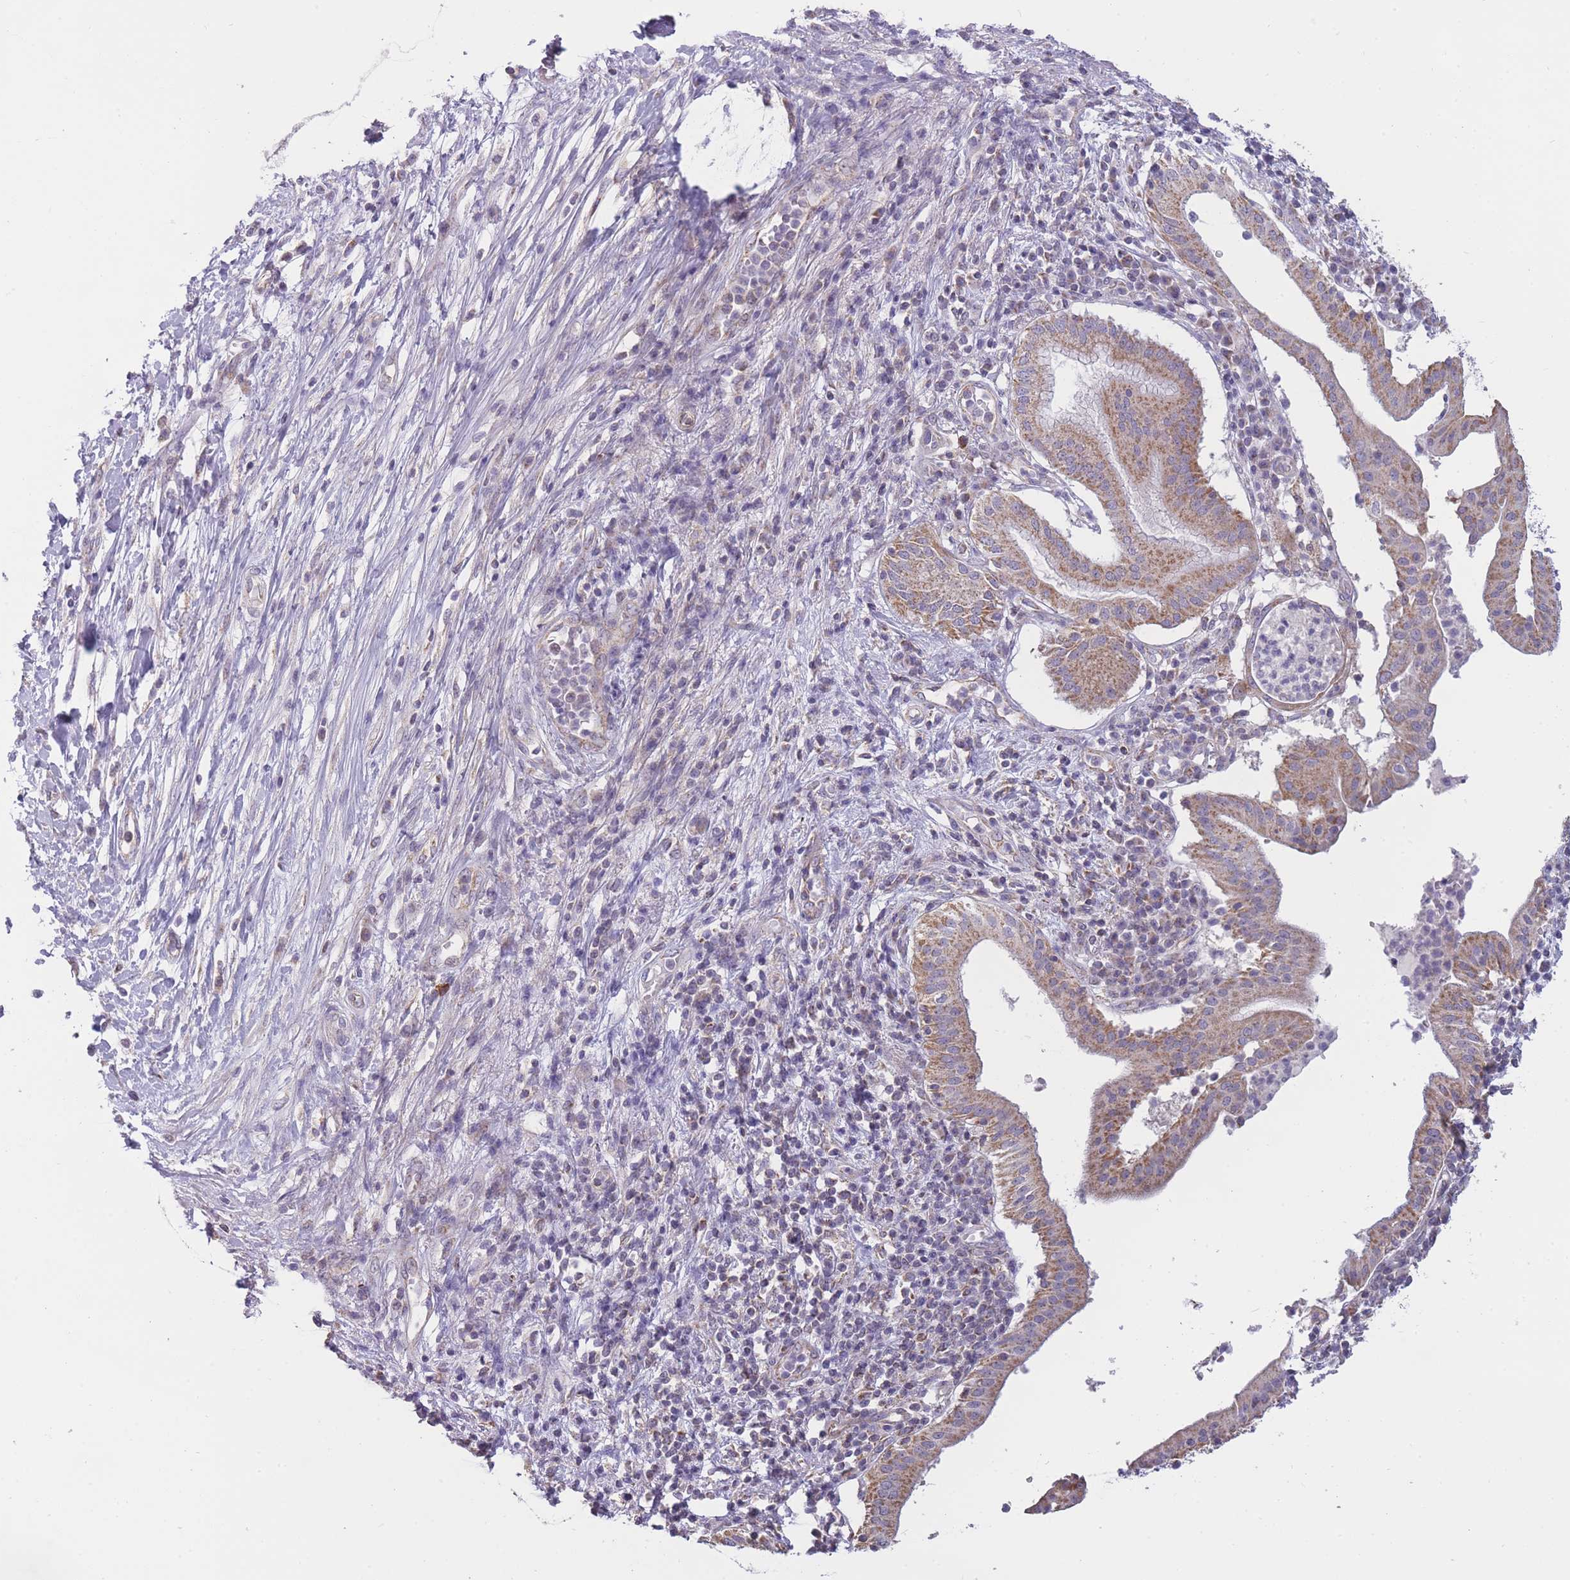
{"staining": {"intensity": "moderate", "quantity": ">75%", "location": "cytoplasmic/membranous"}, "tissue": "pancreatic cancer", "cell_type": "Tumor cells", "image_type": "cancer", "snomed": [{"axis": "morphology", "description": "Adenocarcinoma, NOS"}, {"axis": "topography", "description": "Pancreas"}], "caption": "Immunohistochemical staining of adenocarcinoma (pancreatic) reveals moderate cytoplasmic/membranous protein staining in approximately >75% of tumor cells.", "gene": "MRPS18C", "patient": {"sex": "male", "age": 68}}